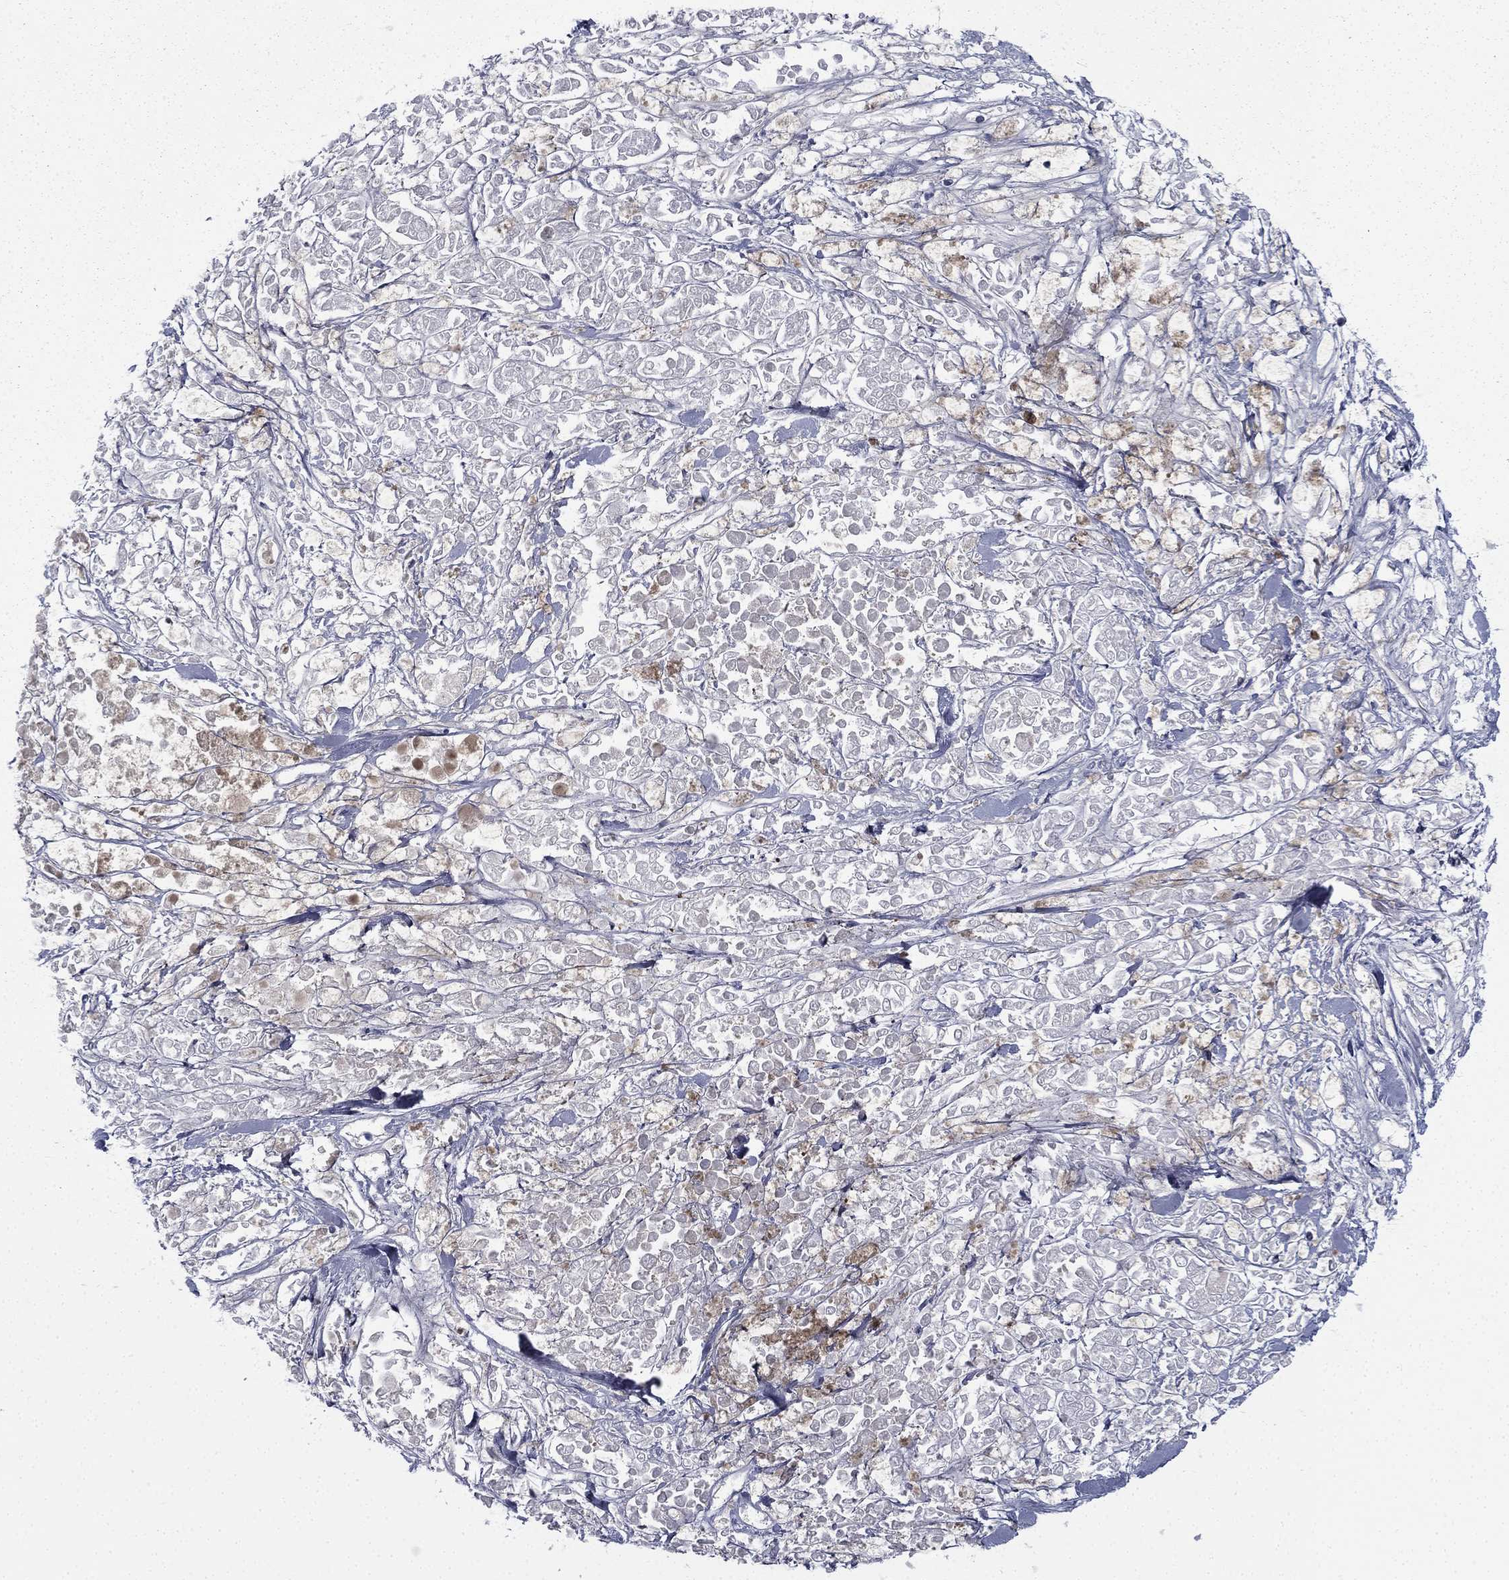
{"staining": {"intensity": "negative", "quantity": "none", "location": "none"}, "tissue": "melanoma", "cell_type": "Tumor cells", "image_type": "cancer", "snomed": [{"axis": "morphology", "description": "Malignant melanoma, NOS"}, {"axis": "topography", "description": "Skin"}], "caption": "DAB immunohistochemical staining of human melanoma exhibits no significant expression in tumor cells.", "gene": "FARSA", "patient": {"sex": "female", "age": 58}}